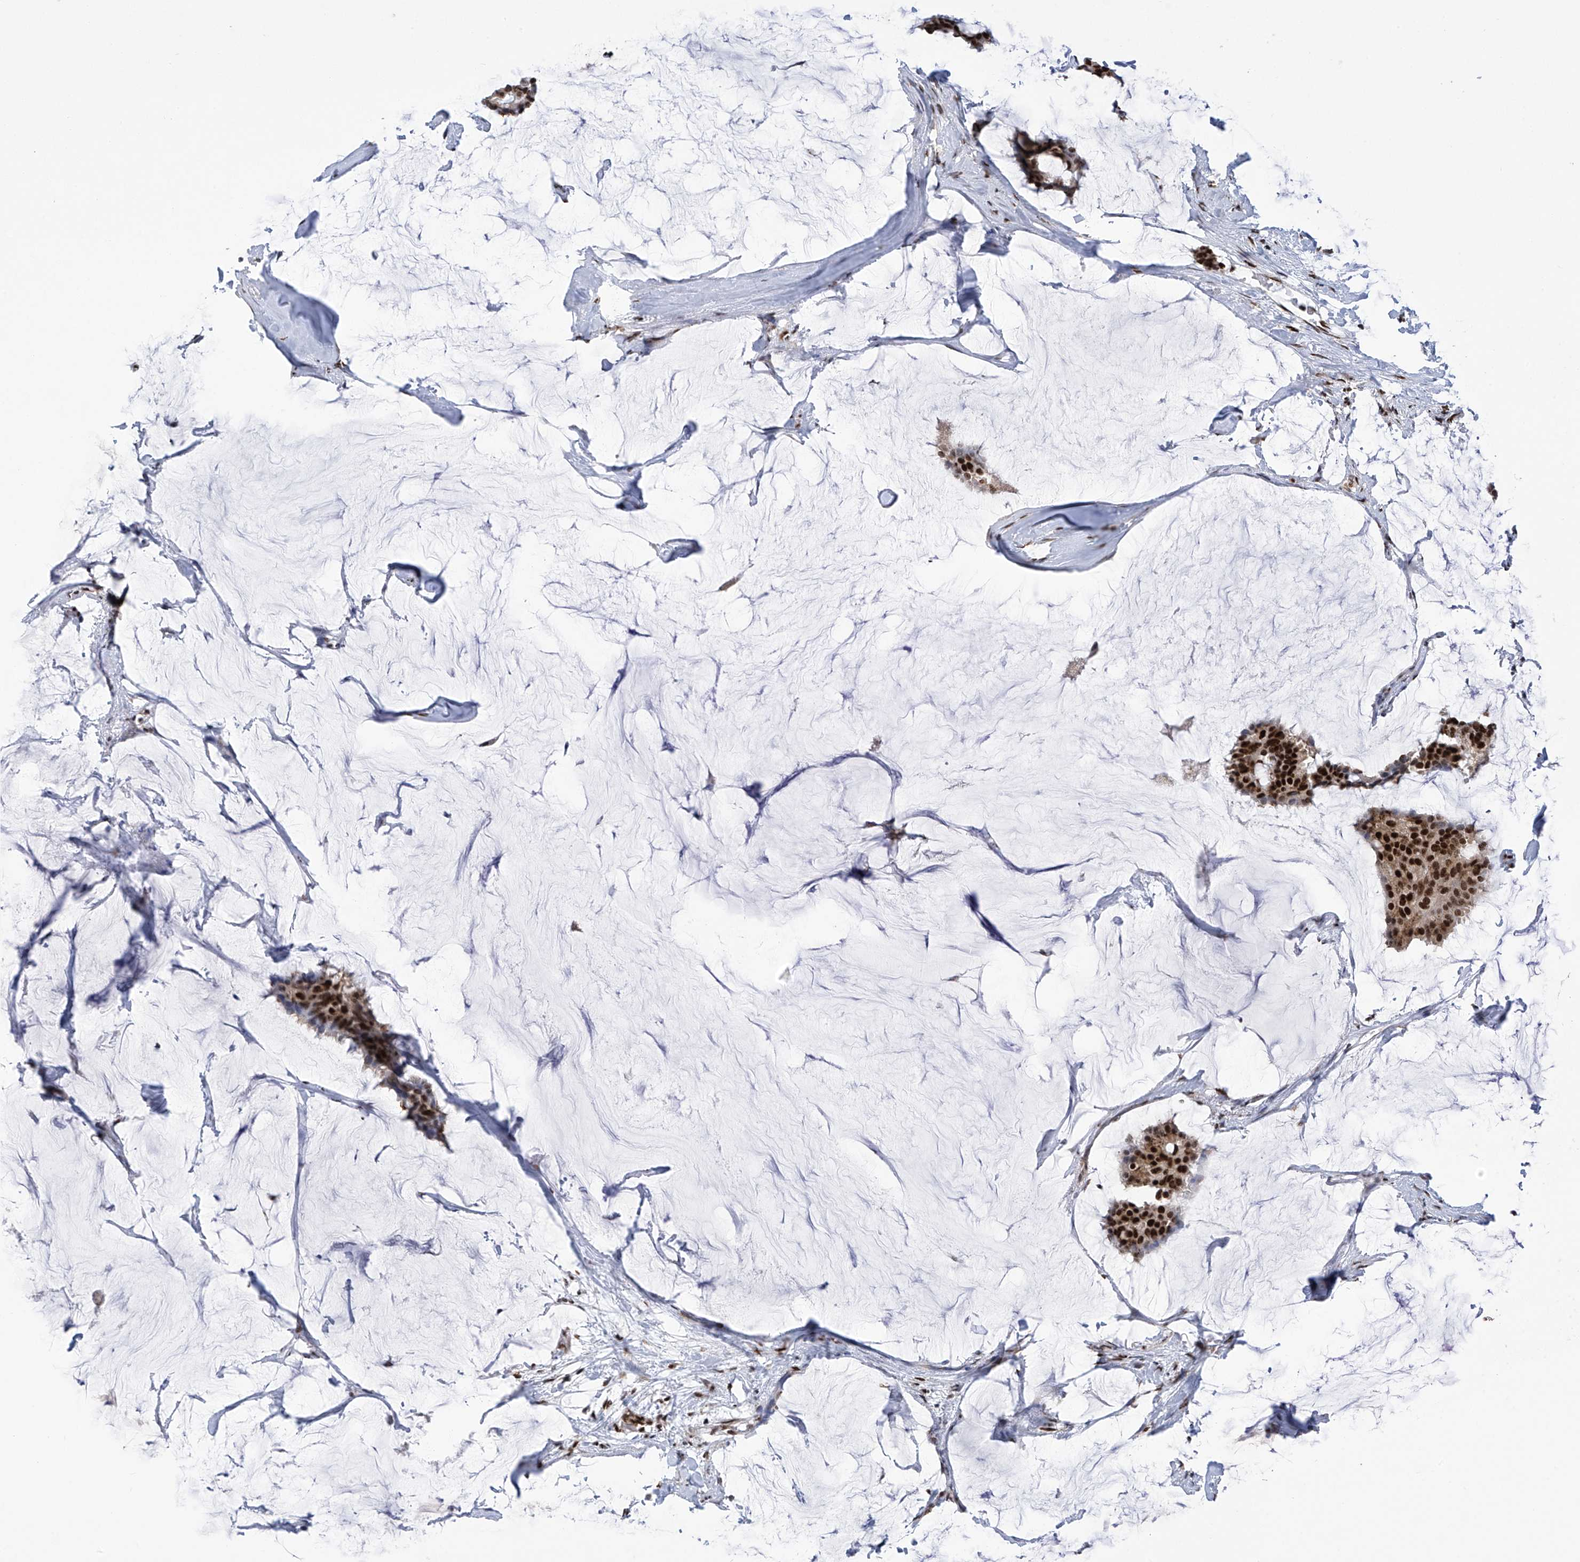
{"staining": {"intensity": "strong", "quantity": ">75%", "location": "nuclear"}, "tissue": "breast cancer", "cell_type": "Tumor cells", "image_type": "cancer", "snomed": [{"axis": "morphology", "description": "Duct carcinoma"}, {"axis": "topography", "description": "Breast"}], "caption": "The photomicrograph displays a brown stain indicating the presence of a protein in the nuclear of tumor cells in breast cancer.", "gene": "APLF", "patient": {"sex": "female", "age": 93}}